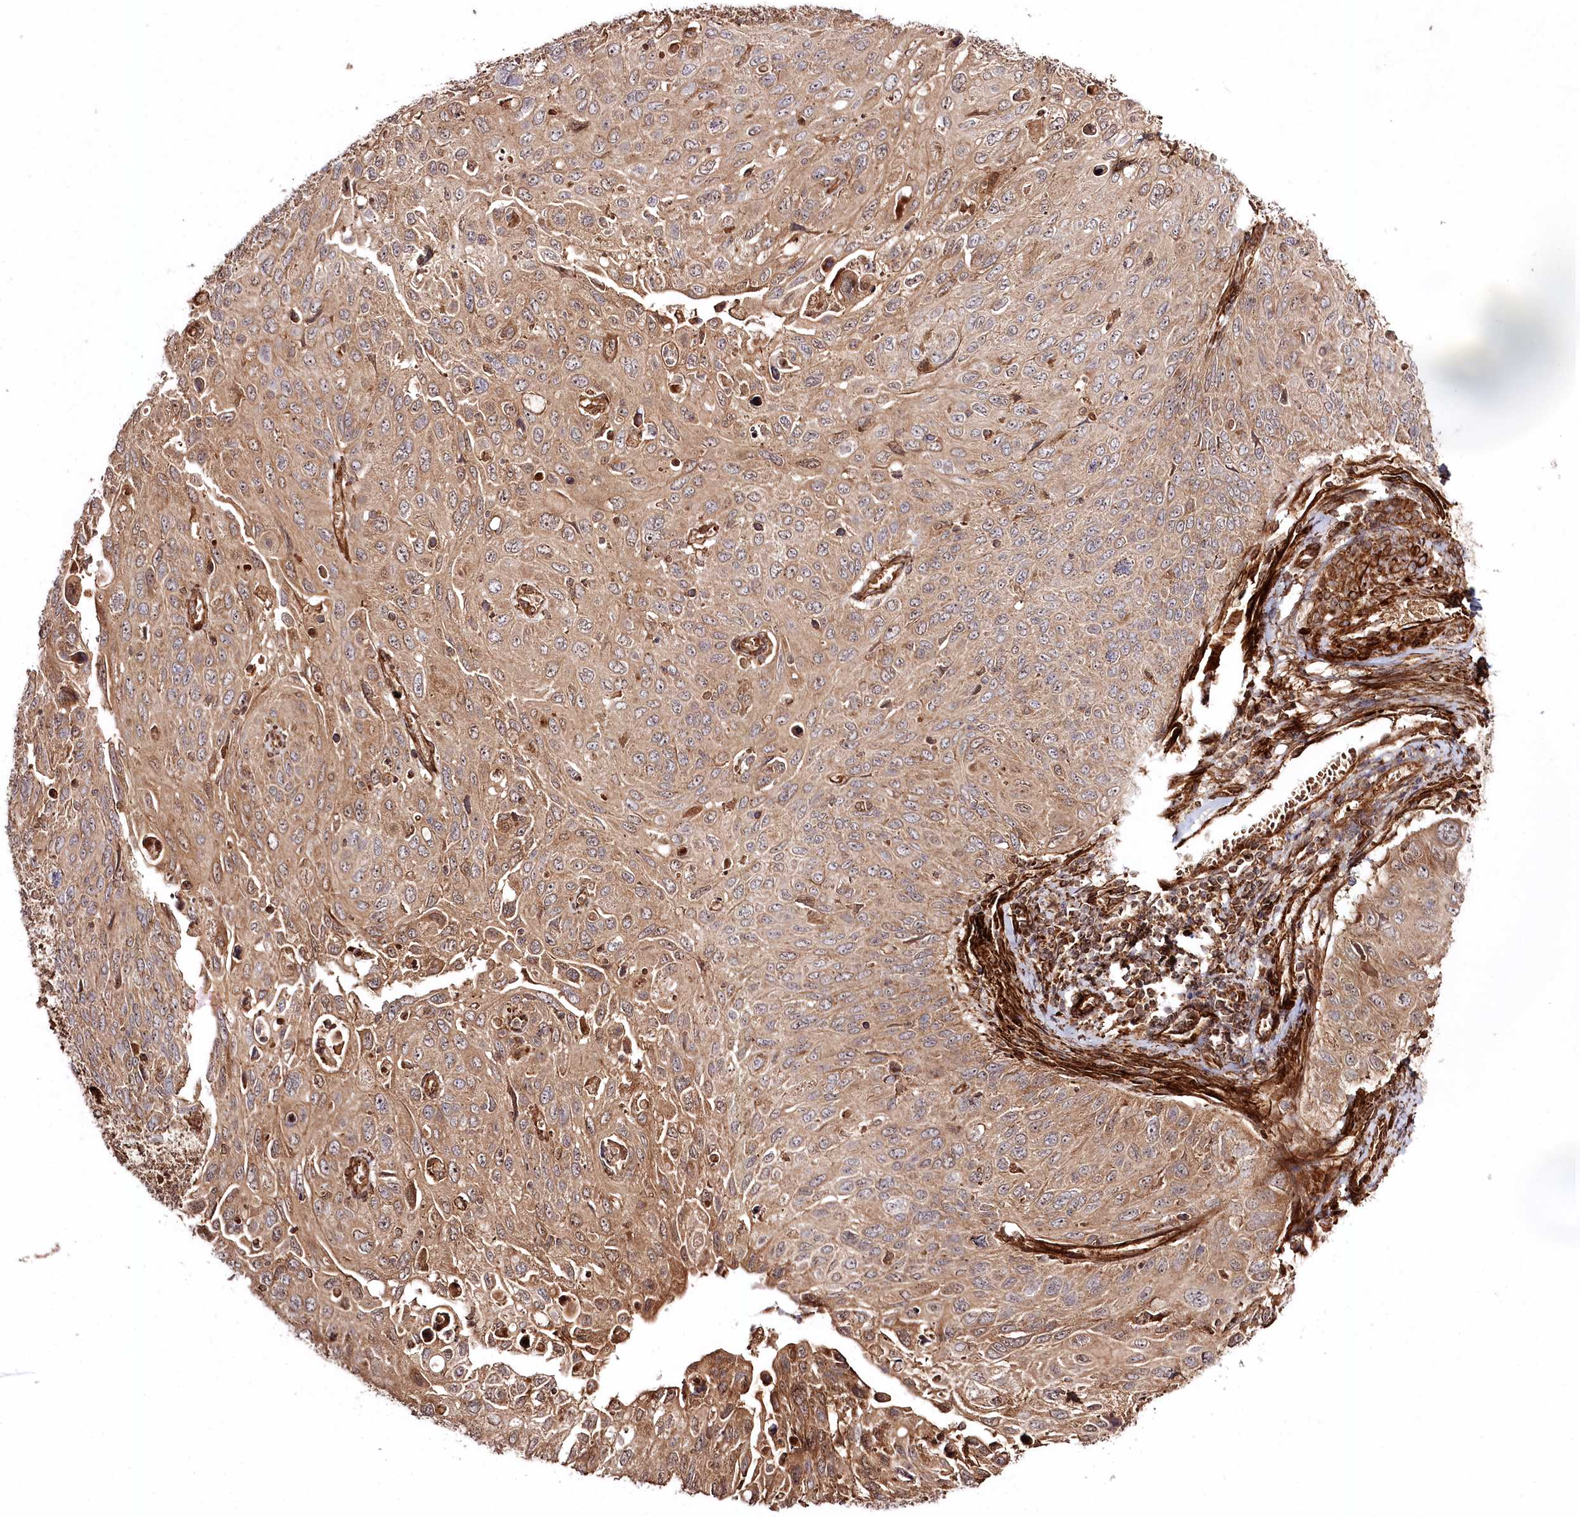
{"staining": {"intensity": "moderate", "quantity": ">75%", "location": "cytoplasmic/membranous"}, "tissue": "cervical cancer", "cell_type": "Tumor cells", "image_type": "cancer", "snomed": [{"axis": "morphology", "description": "Squamous cell carcinoma, NOS"}, {"axis": "topography", "description": "Cervix"}], "caption": "Human cervical cancer stained with a brown dye reveals moderate cytoplasmic/membranous positive positivity in approximately >75% of tumor cells.", "gene": "REXO2", "patient": {"sex": "female", "age": 70}}